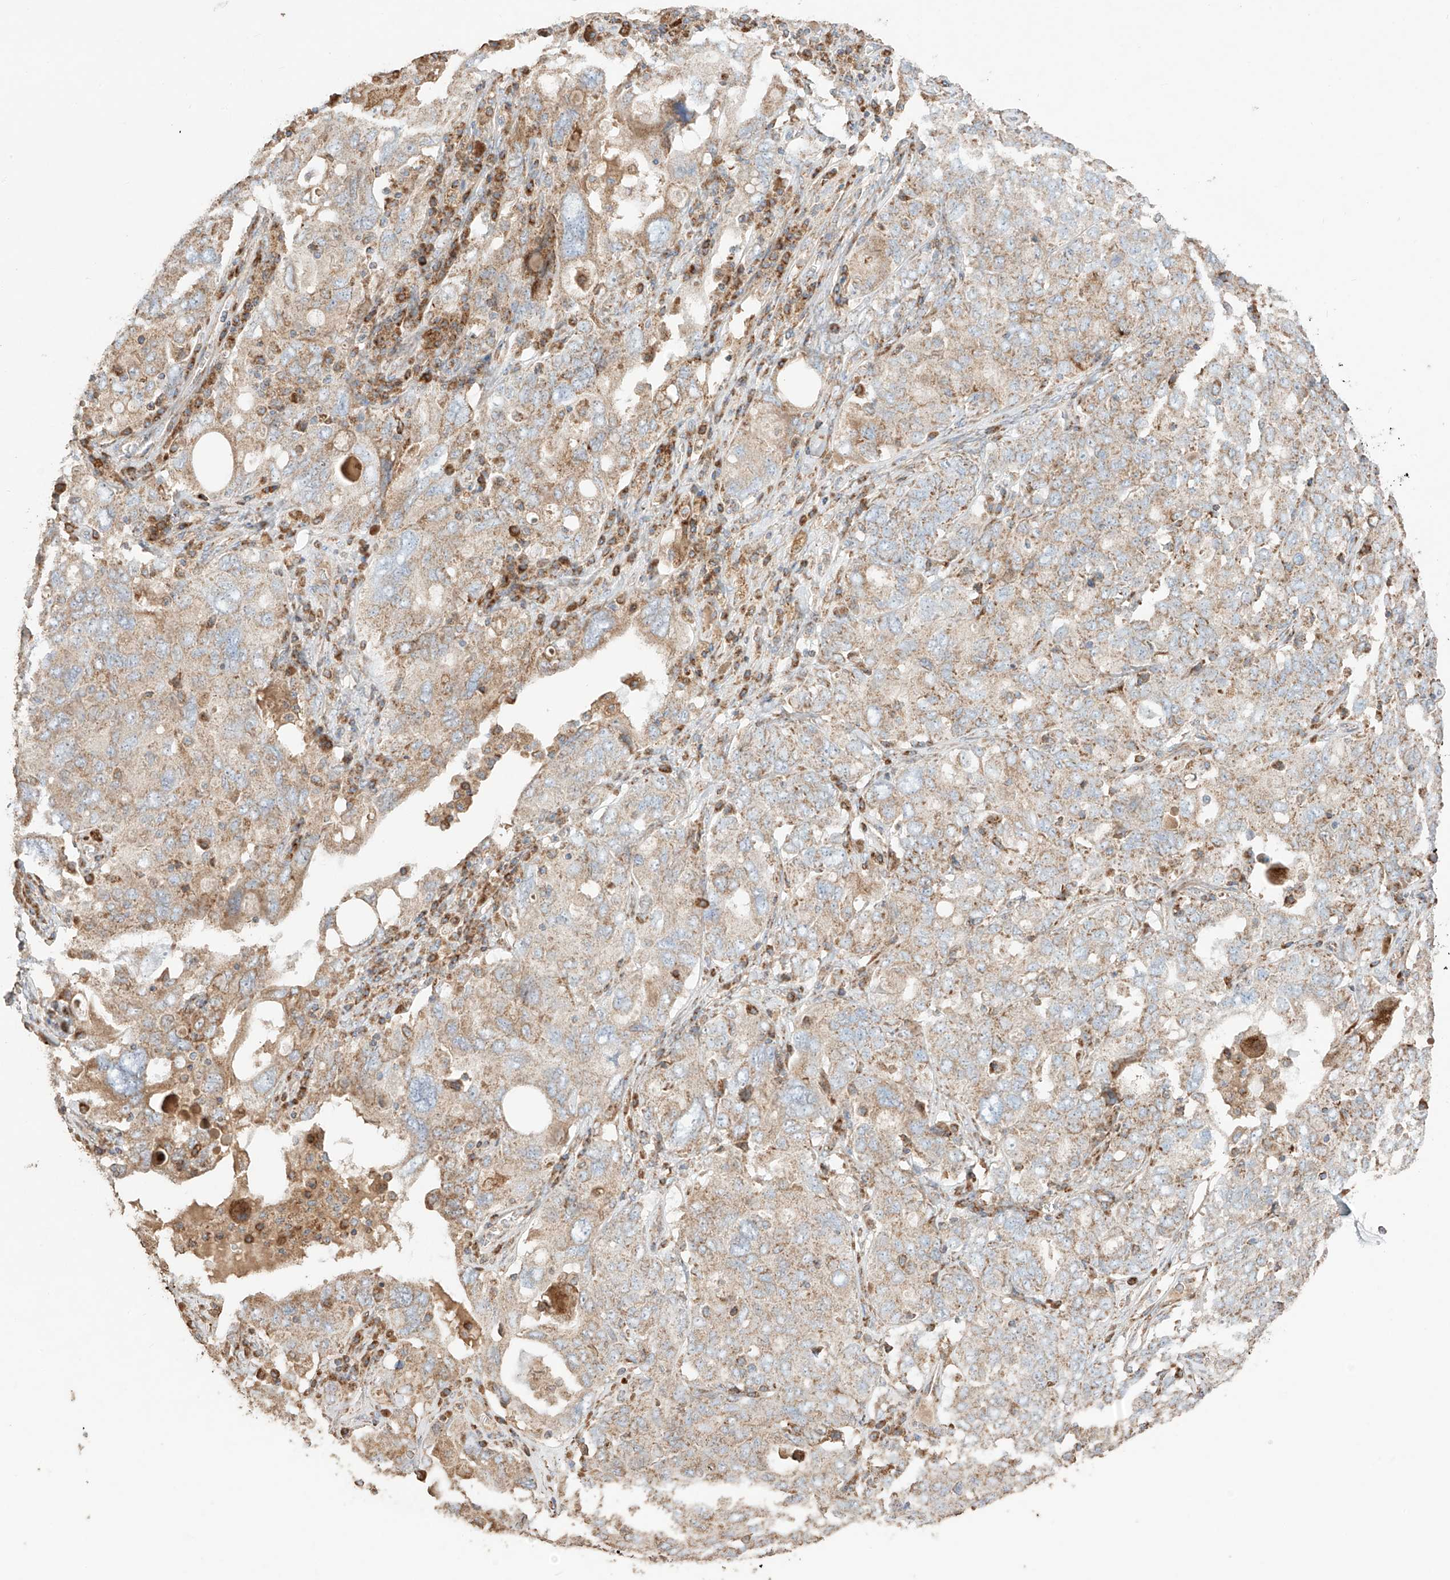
{"staining": {"intensity": "weak", "quantity": "25%-75%", "location": "cytoplasmic/membranous"}, "tissue": "ovarian cancer", "cell_type": "Tumor cells", "image_type": "cancer", "snomed": [{"axis": "morphology", "description": "Carcinoma, endometroid"}, {"axis": "topography", "description": "Ovary"}], "caption": "Protein expression by immunohistochemistry (IHC) exhibits weak cytoplasmic/membranous expression in approximately 25%-75% of tumor cells in ovarian cancer (endometroid carcinoma).", "gene": "COLGALT2", "patient": {"sex": "female", "age": 62}}